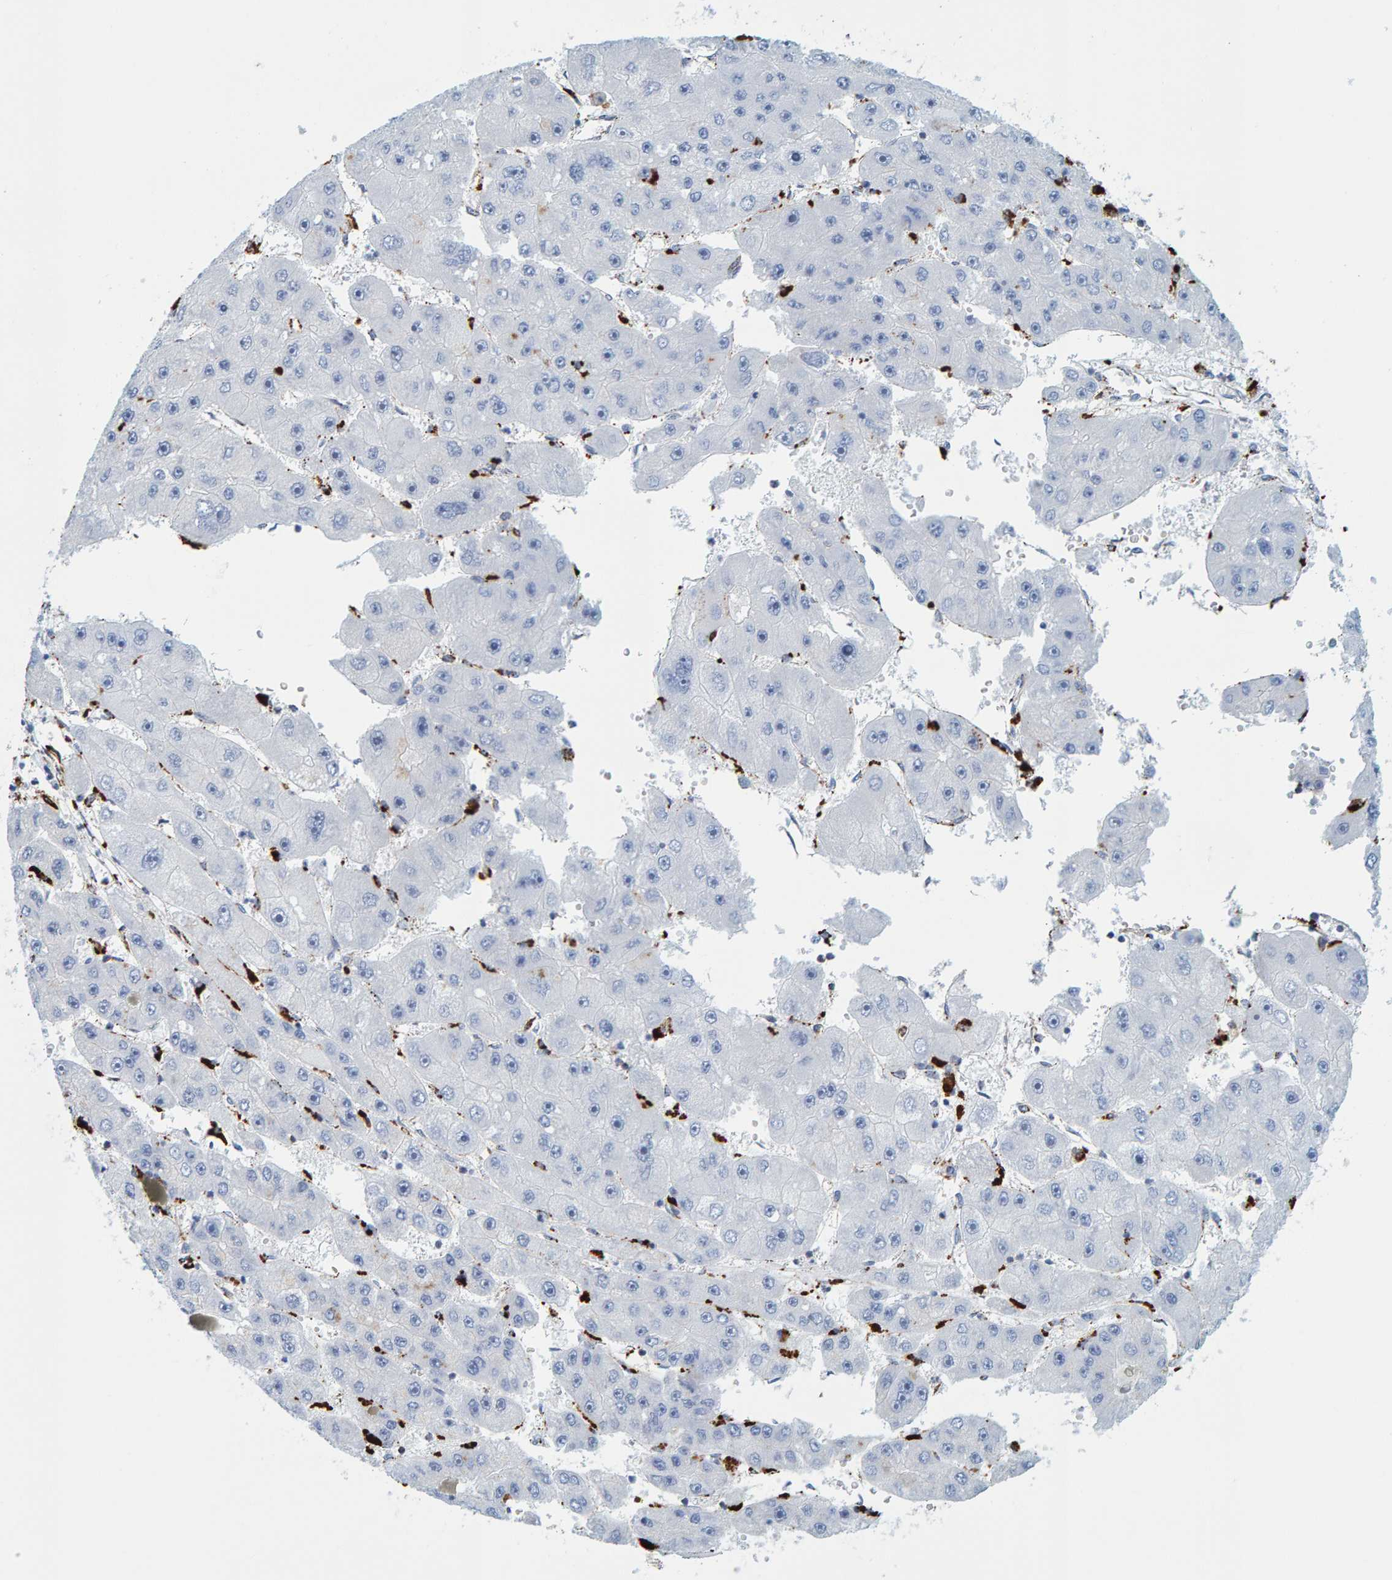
{"staining": {"intensity": "negative", "quantity": "none", "location": "none"}, "tissue": "liver cancer", "cell_type": "Tumor cells", "image_type": "cancer", "snomed": [{"axis": "morphology", "description": "Carcinoma, Hepatocellular, NOS"}, {"axis": "topography", "description": "Liver"}], "caption": "IHC micrograph of neoplastic tissue: liver cancer stained with DAB (3,3'-diaminobenzidine) demonstrates no significant protein expression in tumor cells.", "gene": "BIN3", "patient": {"sex": "female", "age": 61}}